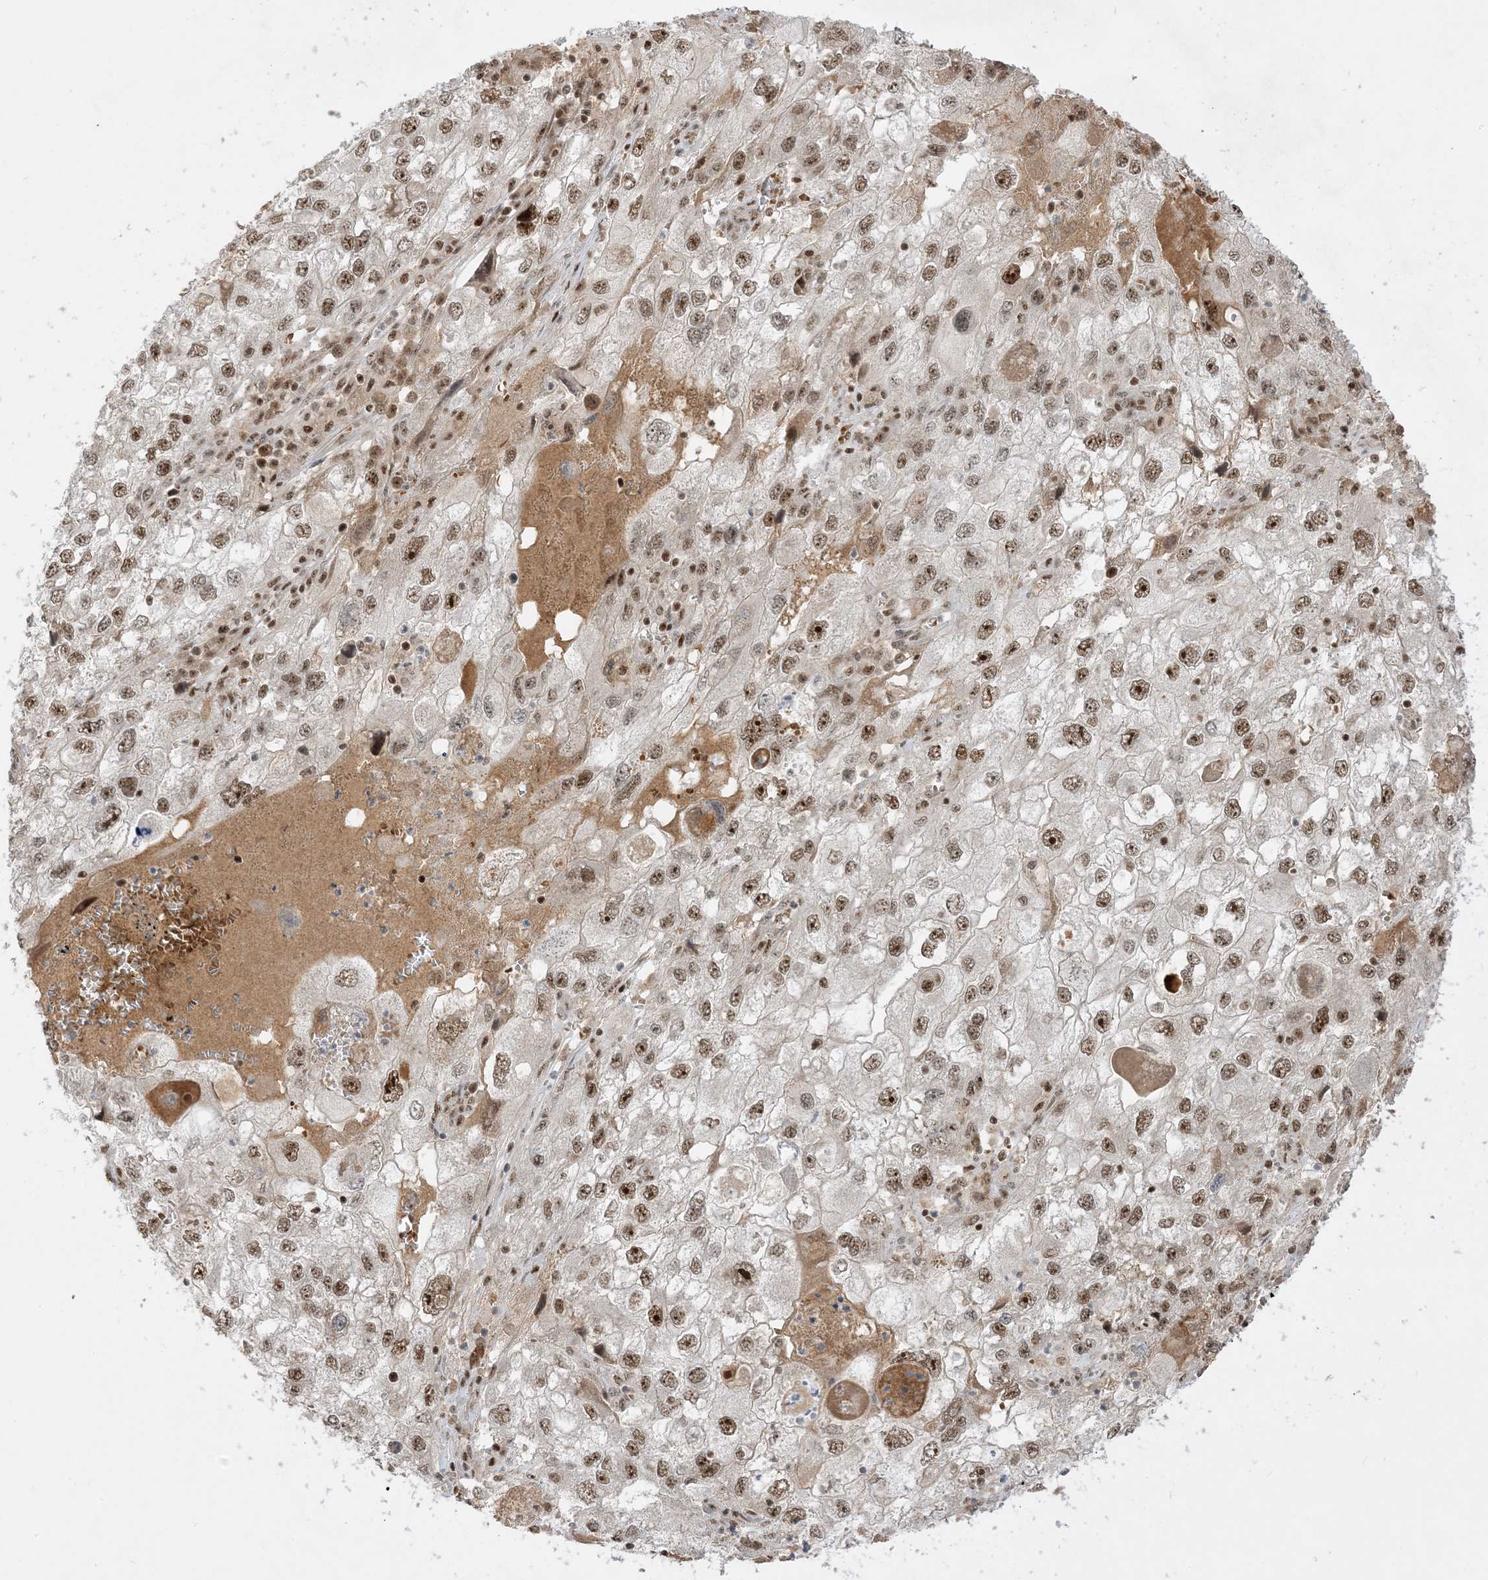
{"staining": {"intensity": "moderate", "quantity": ">75%", "location": "nuclear"}, "tissue": "endometrial cancer", "cell_type": "Tumor cells", "image_type": "cancer", "snomed": [{"axis": "morphology", "description": "Adenocarcinoma, NOS"}, {"axis": "topography", "description": "Endometrium"}], "caption": "Immunohistochemistry micrograph of human adenocarcinoma (endometrial) stained for a protein (brown), which demonstrates medium levels of moderate nuclear staining in about >75% of tumor cells.", "gene": "PPIL2", "patient": {"sex": "female", "age": 49}}